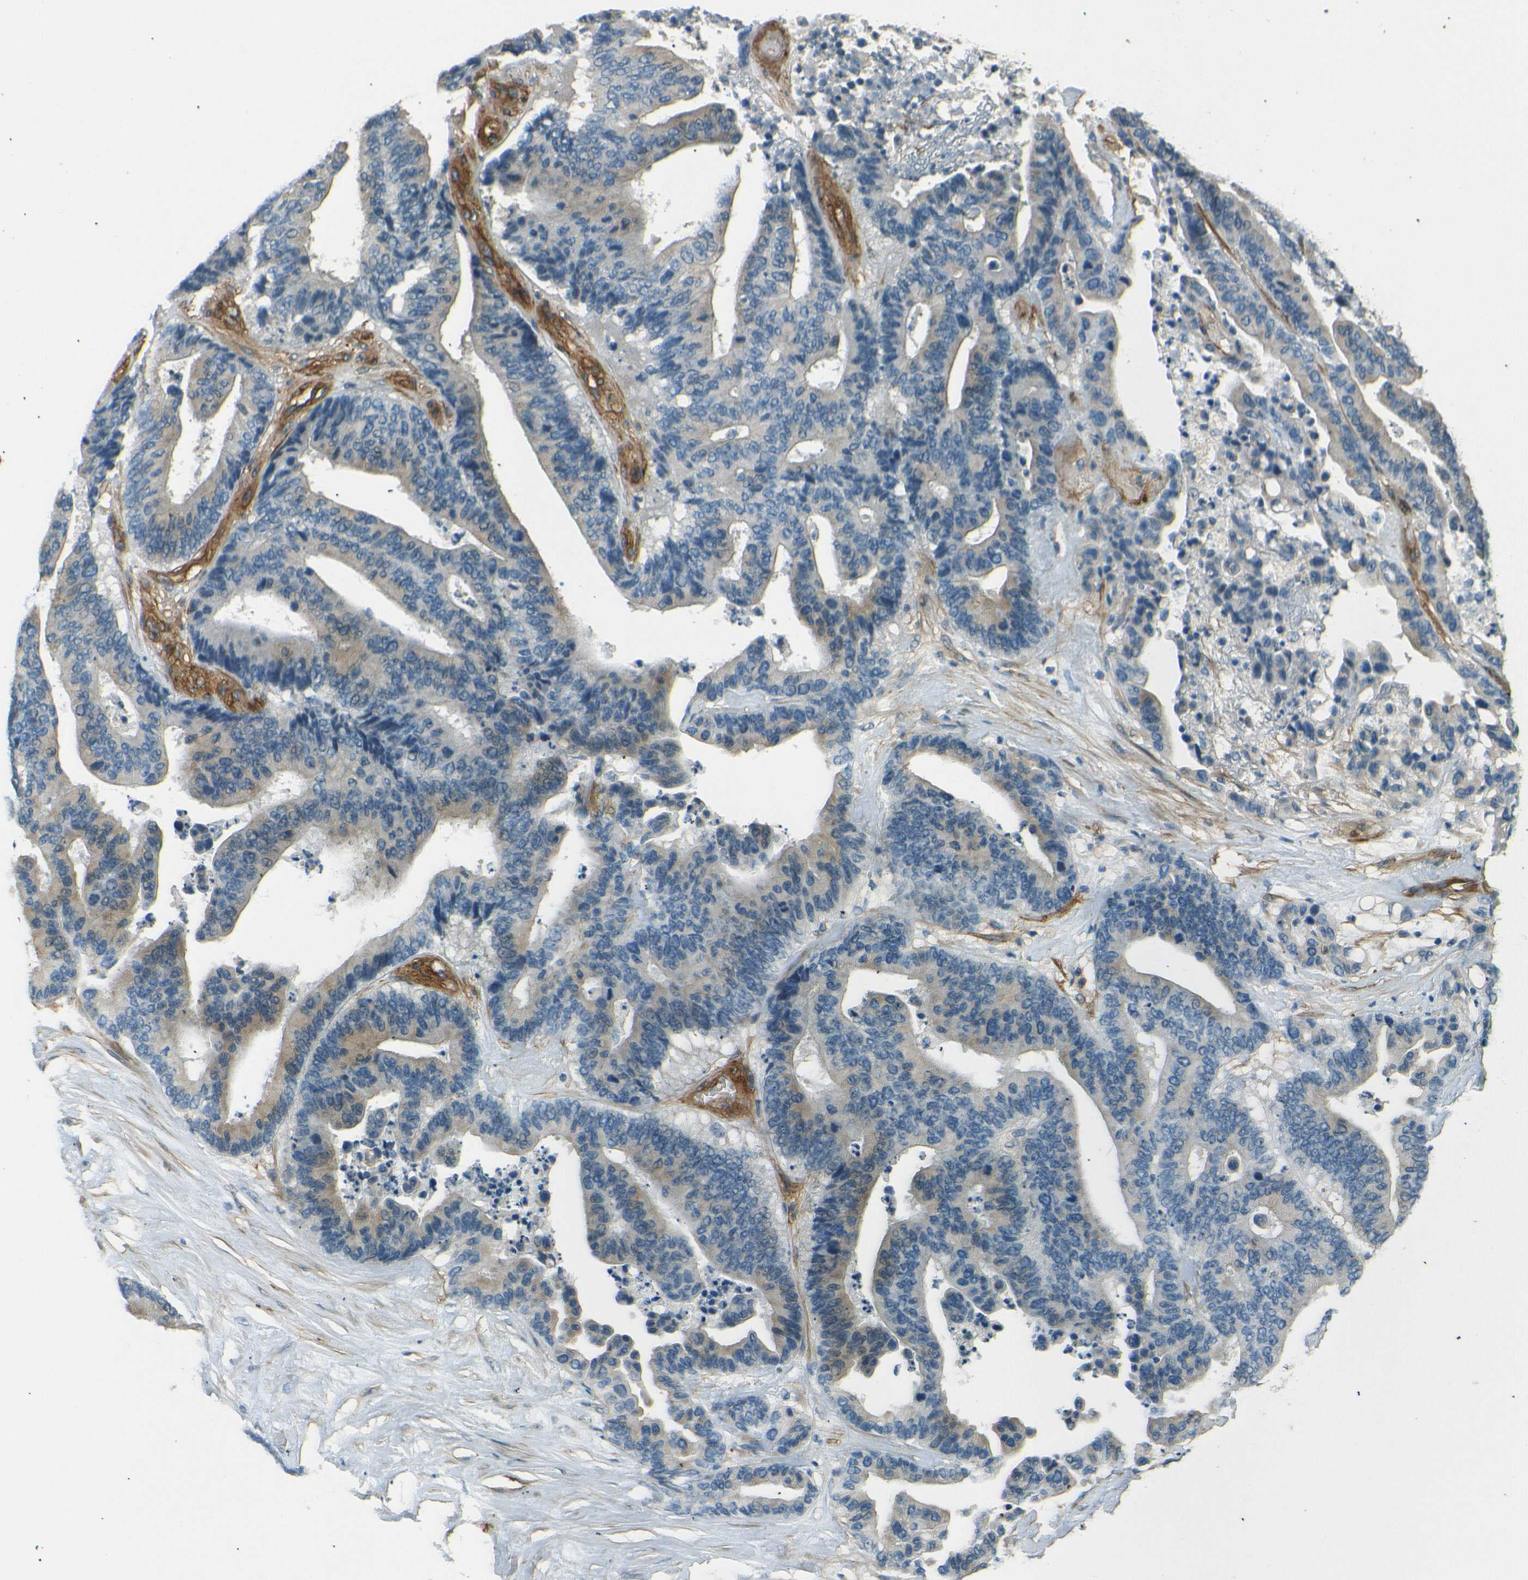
{"staining": {"intensity": "weak", "quantity": "25%-75%", "location": "cytoplasmic/membranous"}, "tissue": "colorectal cancer", "cell_type": "Tumor cells", "image_type": "cancer", "snomed": [{"axis": "morphology", "description": "Normal tissue, NOS"}, {"axis": "morphology", "description": "Adenocarcinoma, NOS"}, {"axis": "topography", "description": "Colon"}], "caption": "Human adenocarcinoma (colorectal) stained with a brown dye displays weak cytoplasmic/membranous positive staining in approximately 25%-75% of tumor cells.", "gene": "ENTPD1", "patient": {"sex": "male", "age": 82}}